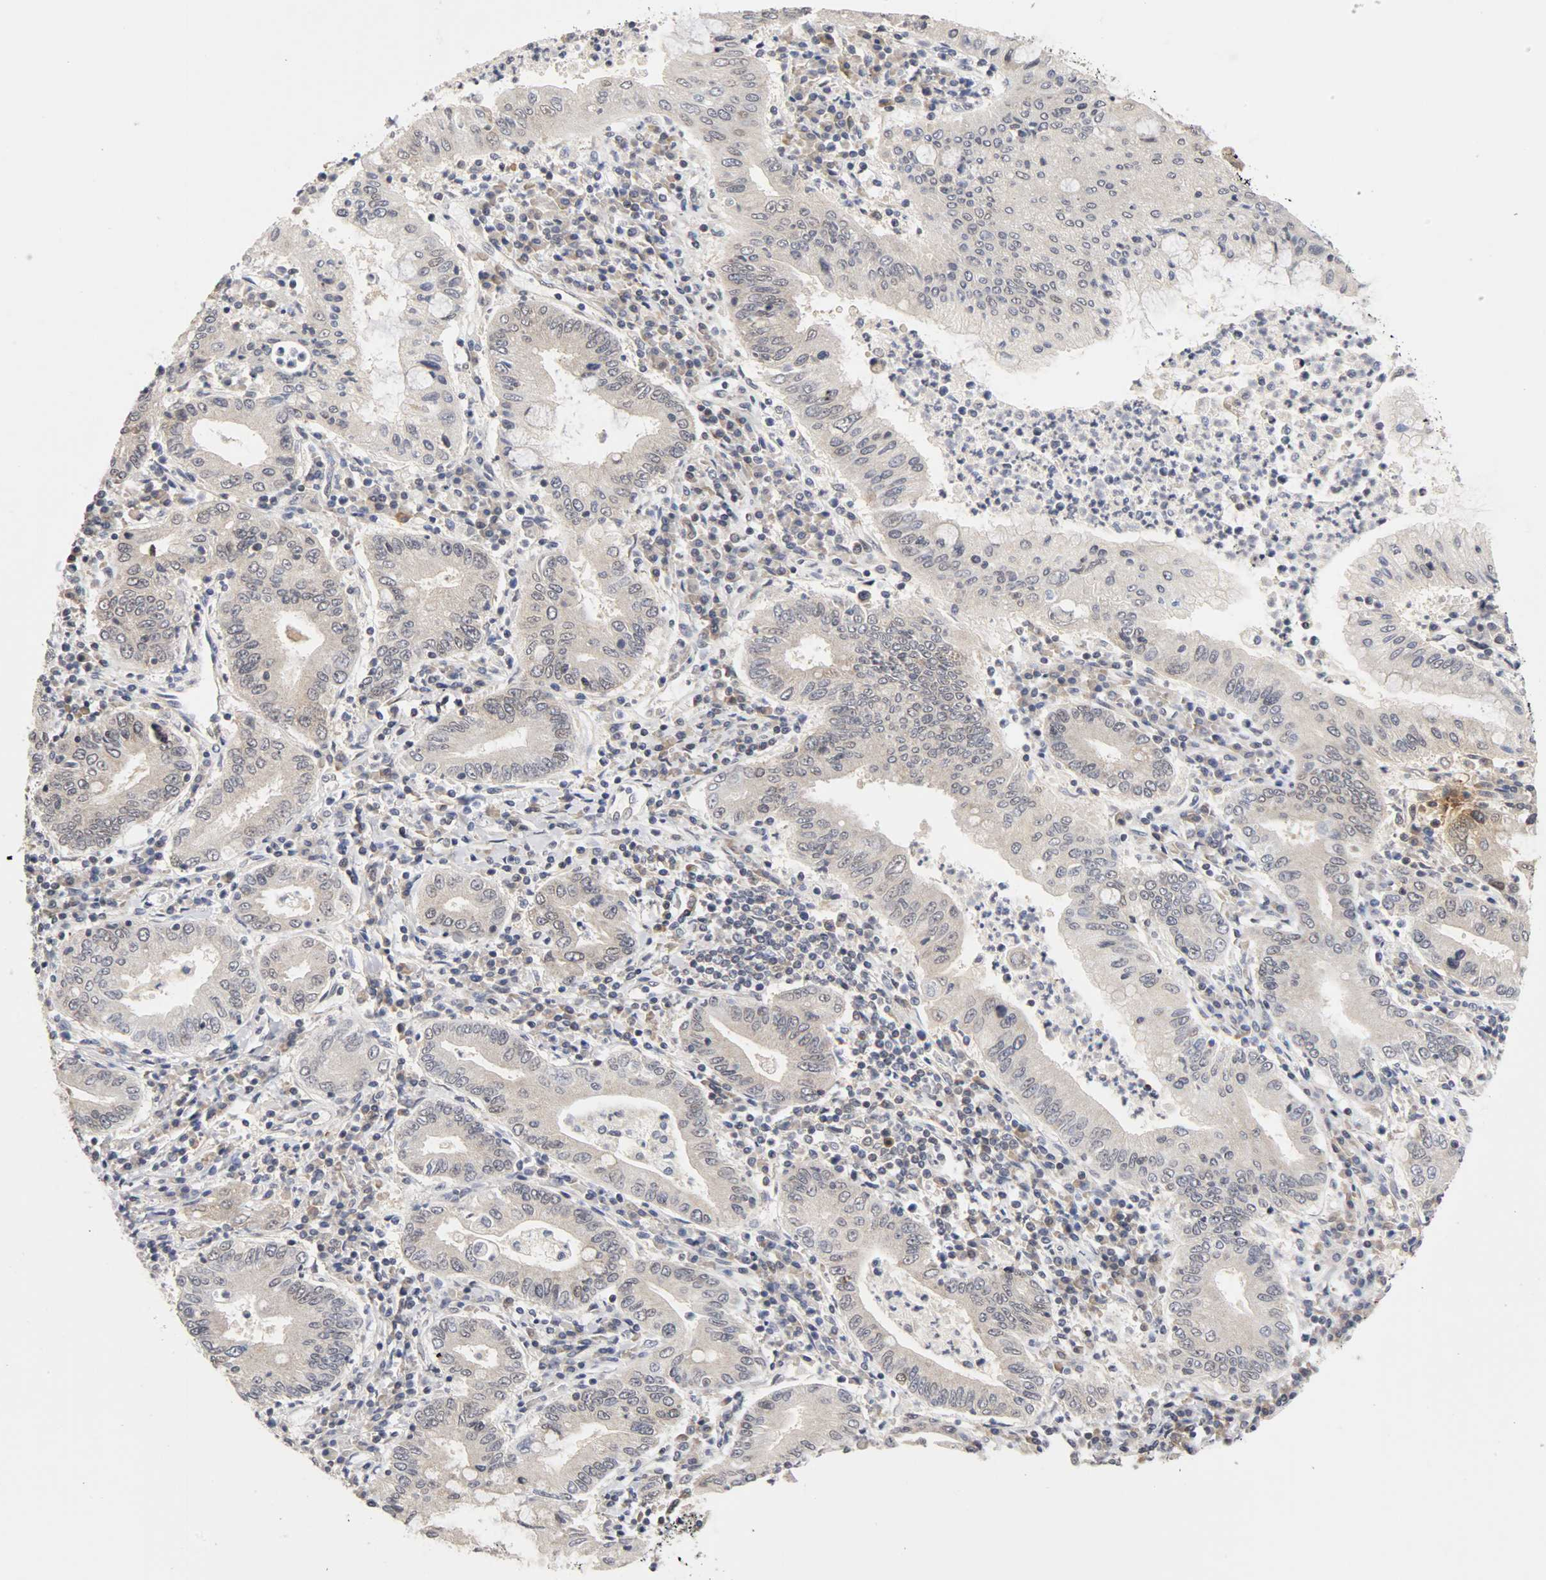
{"staining": {"intensity": "negative", "quantity": "none", "location": "none"}, "tissue": "stomach cancer", "cell_type": "Tumor cells", "image_type": "cancer", "snomed": [{"axis": "morphology", "description": "Normal tissue, NOS"}, {"axis": "morphology", "description": "Adenocarcinoma, NOS"}, {"axis": "topography", "description": "Esophagus"}, {"axis": "topography", "description": "Stomach, upper"}, {"axis": "topography", "description": "Peripheral nerve tissue"}], "caption": "This is an immunohistochemistry (IHC) image of human stomach cancer (adenocarcinoma). There is no expression in tumor cells.", "gene": "UBE2M", "patient": {"sex": "male", "age": 62}}